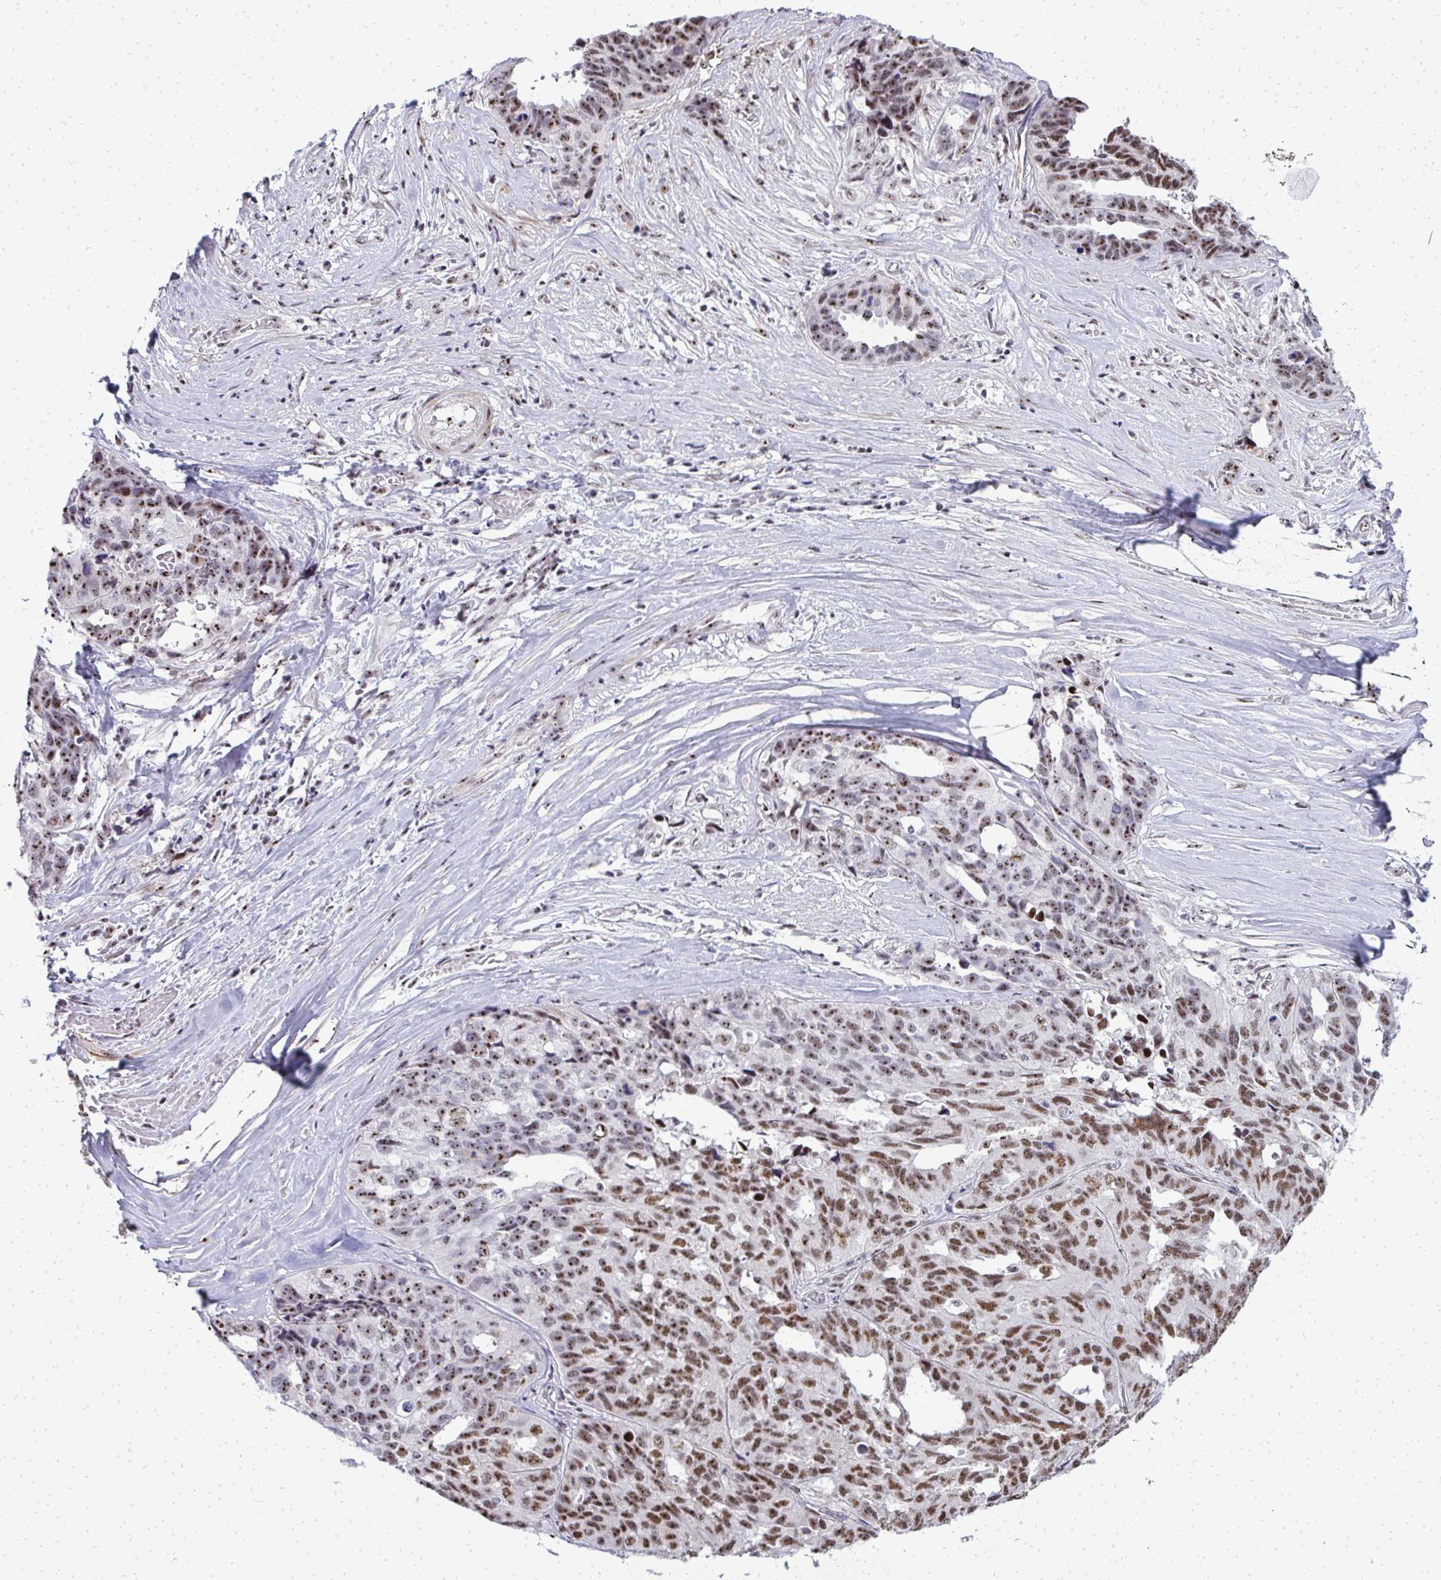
{"staining": {"intensity": "moderate", "quantity": ">75%", "location": "nuclear"}, "tissue": "ovarian cancer", "cell_type": "Tumor cells", "image_type": "cancer", "snomed": [{"axis": "morphology", "description": "Cystadenocarcinoma, serous, NOS"}, {"axis": "topography", "description": "Ovary"}], "caption": "Immunohistochemical staining of human ovarian cancer (serous cystadenocarcinoma) exhibits medium levels of moderate nuclear expression in about >75% of tumor cells.", "gene": "SIRT7", "patient": {"sex": "female", "age": 64}}